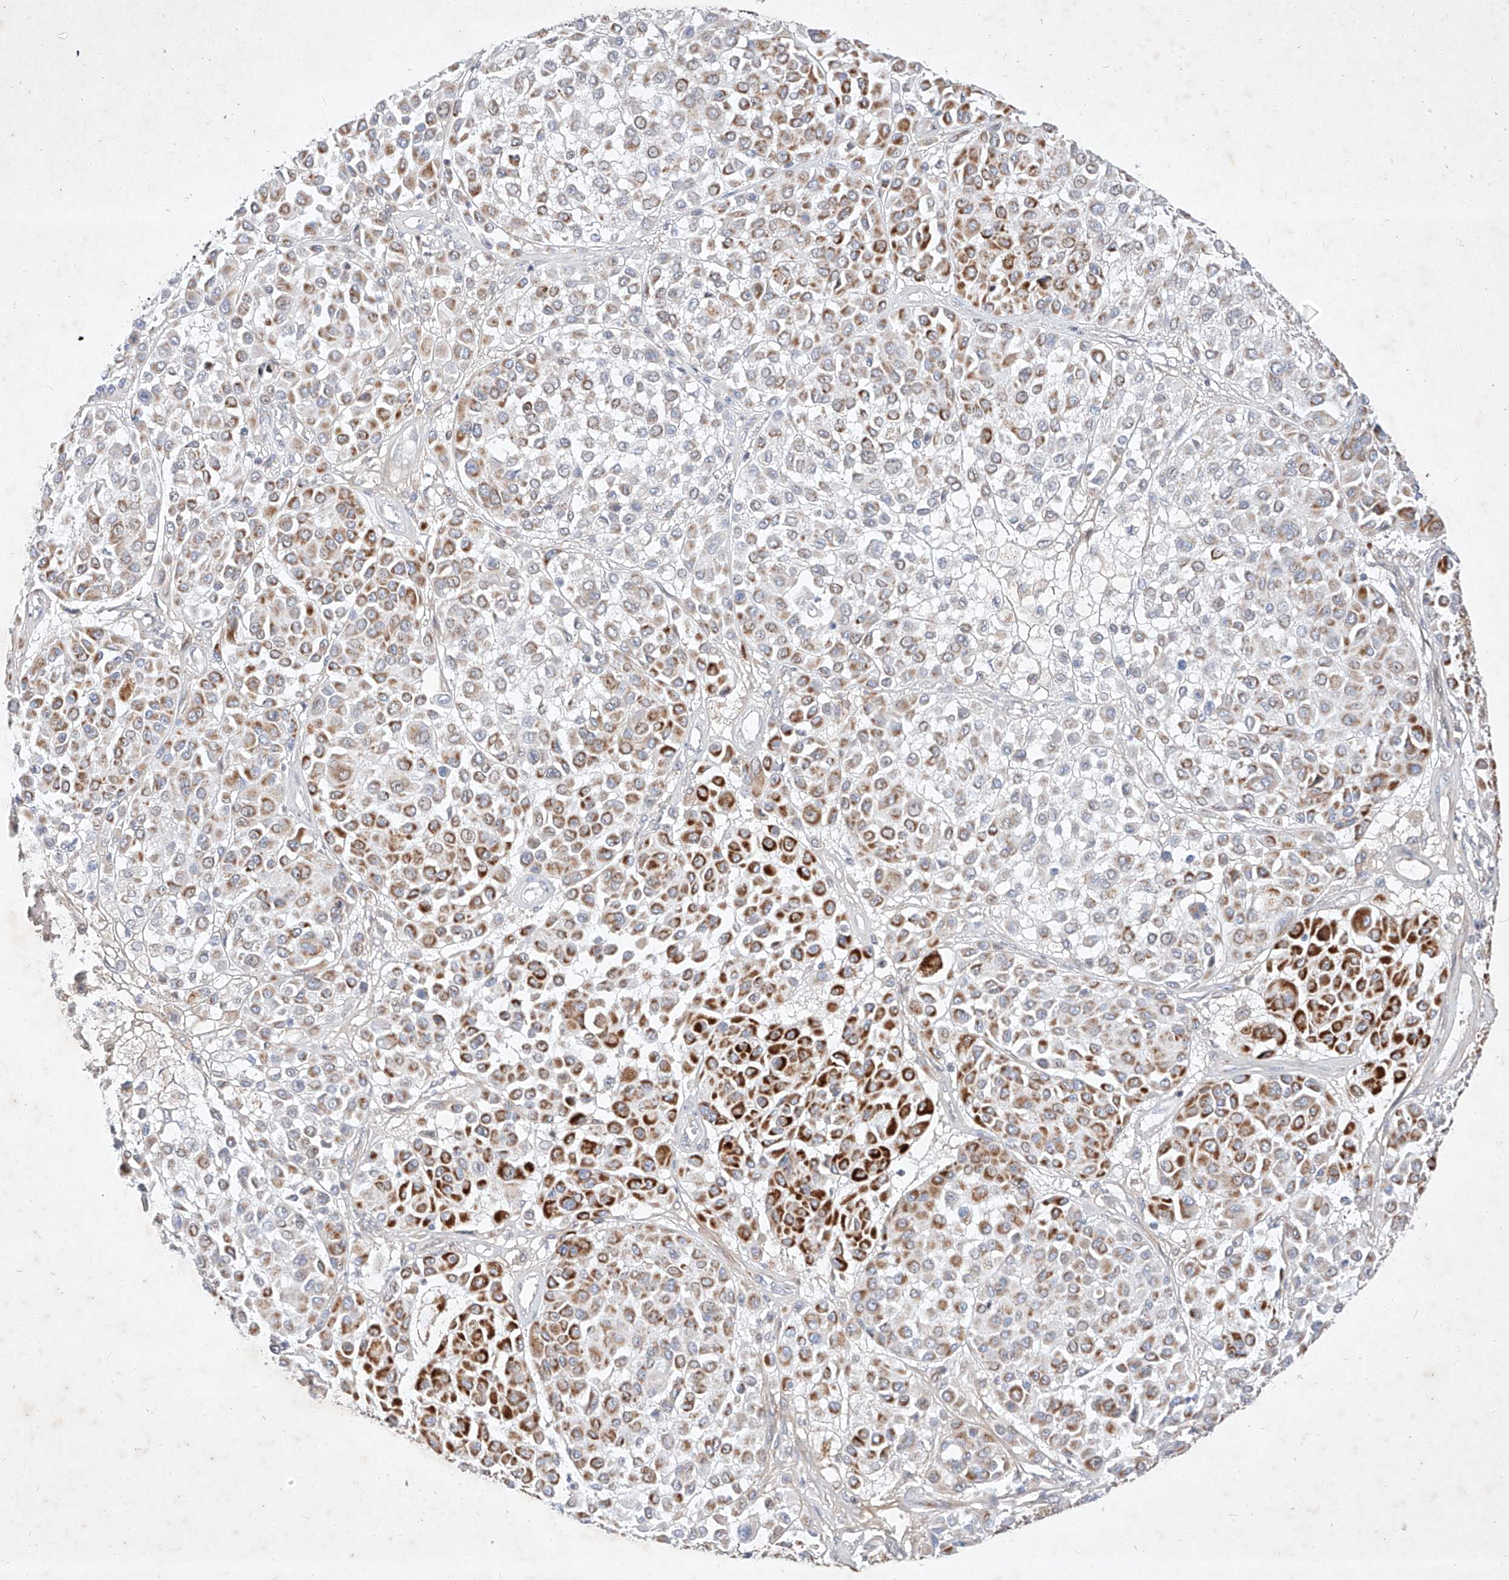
{"staining": {"intensity": "strong", "quantity": "25%-75%", "location": "cytoplasmic/membranous"}, "tissue": "melanoma", "cell_type": "Tumor cells", "image_type": "cancer", "snomed": [{"axis": "morphology", "description": "Malignant melanoma, Metastatic site"}, {"axis": "topography", "description": "Soft tissue"}], "caption": "About 25%-75% of tumor cells in melanoma display strong cytoplasmic/membranous protein positivity as visualized by brown immunohistochemical staining.", "gene": "OSGEPL1", "patient": {"sex": "male", "age": 41}}